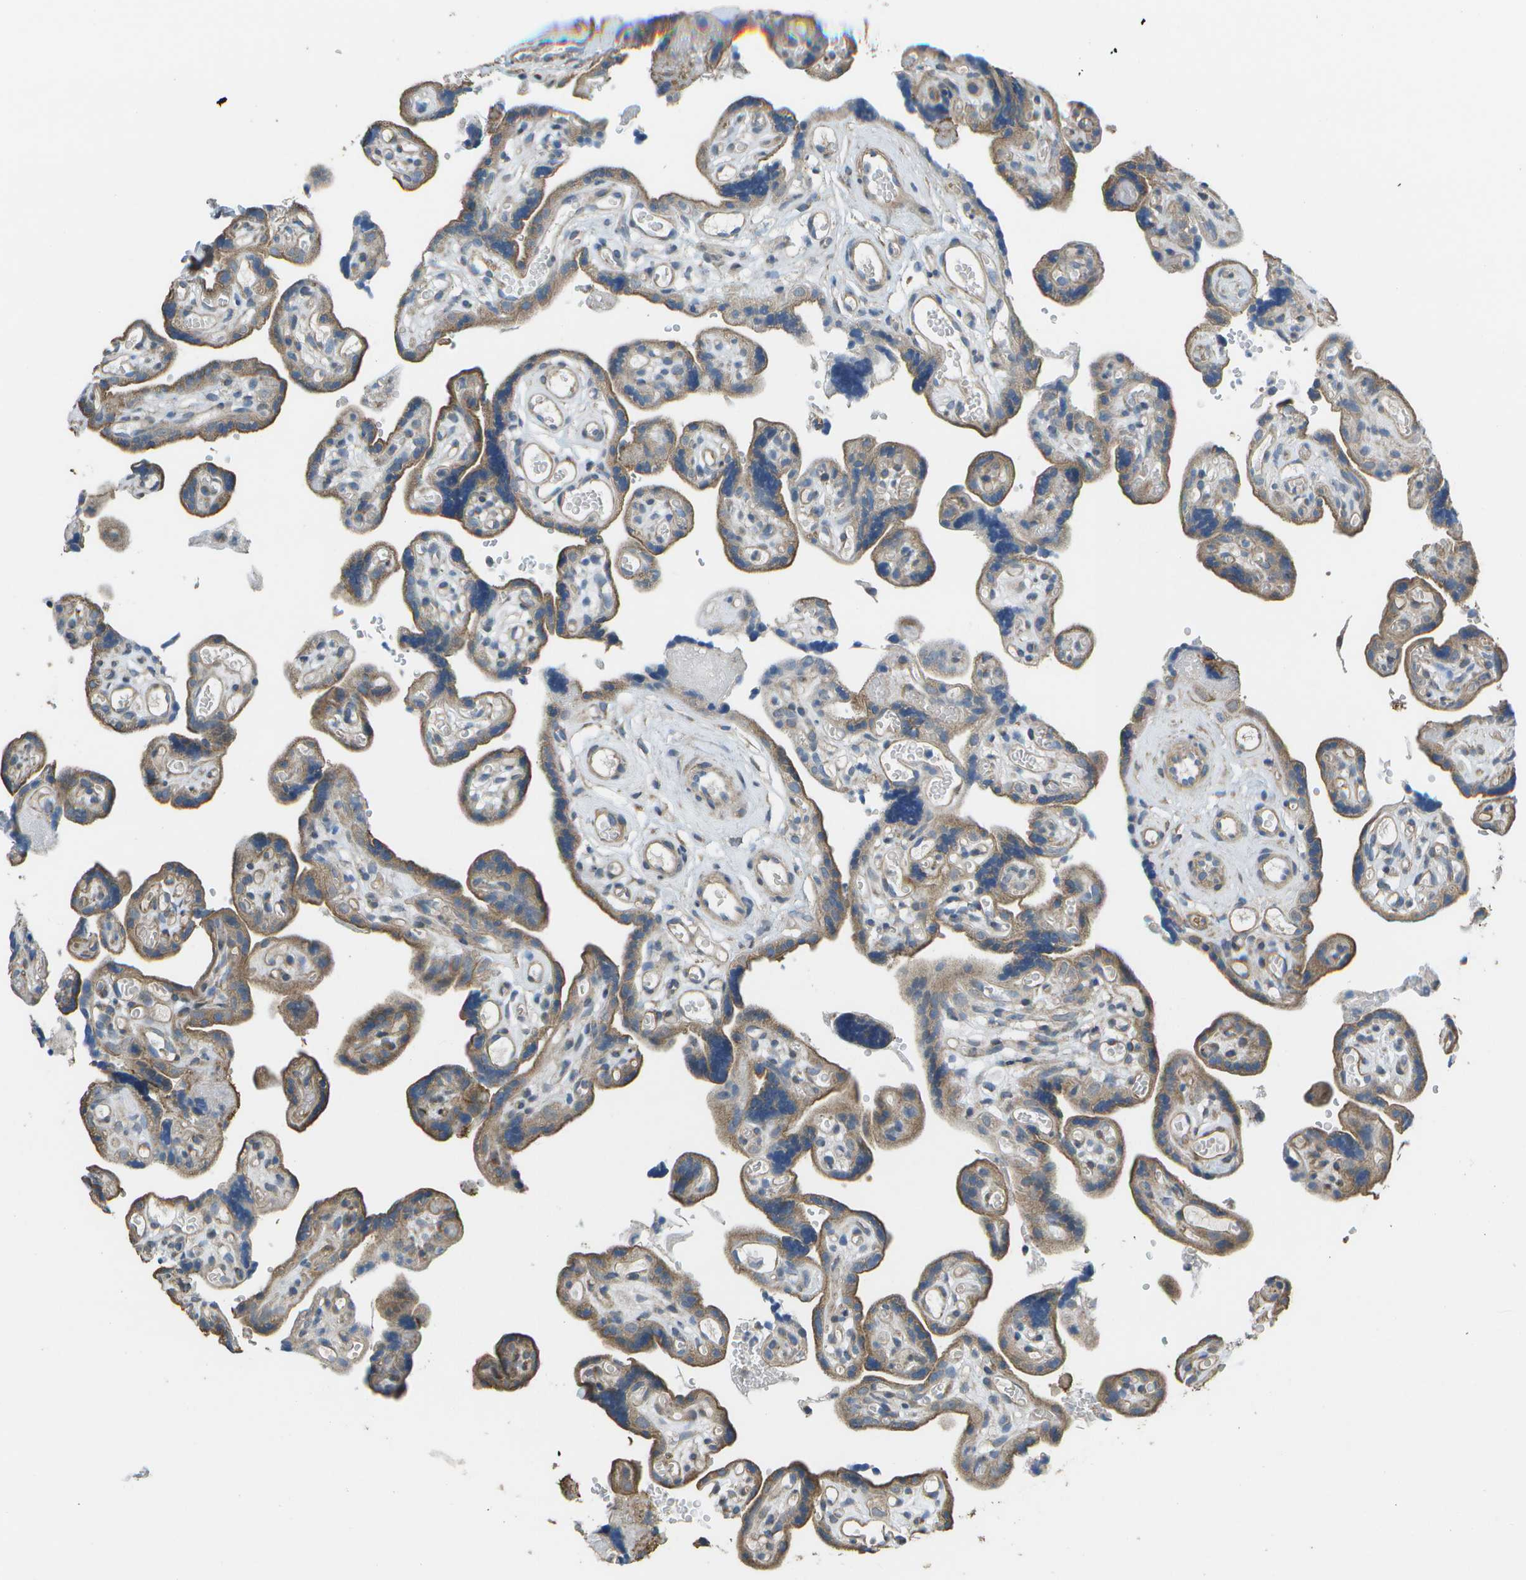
{"staining": {"intensity": "moderate", "quantity": ">75%", "location": "cytoplasmic/membranous"}, "tissue": "placenta", "cell_type": "Trophoblastic cells", "image_type": "normal", "snomed": [{"axis": "morphology", "description": "Normal tissue, NOS"}, {"axis": "topography", "description": "Placenta"}], "caption": "IHC (DAB) staining of unremarkable human placenta displays moderate cytoplasmic/membranous protein positivity in approximately >75% of trophoblastic cells. Nuclei are stained in blue.", "gene": "CLNS1A", "patient": {"sex": "female", "age": 30}}